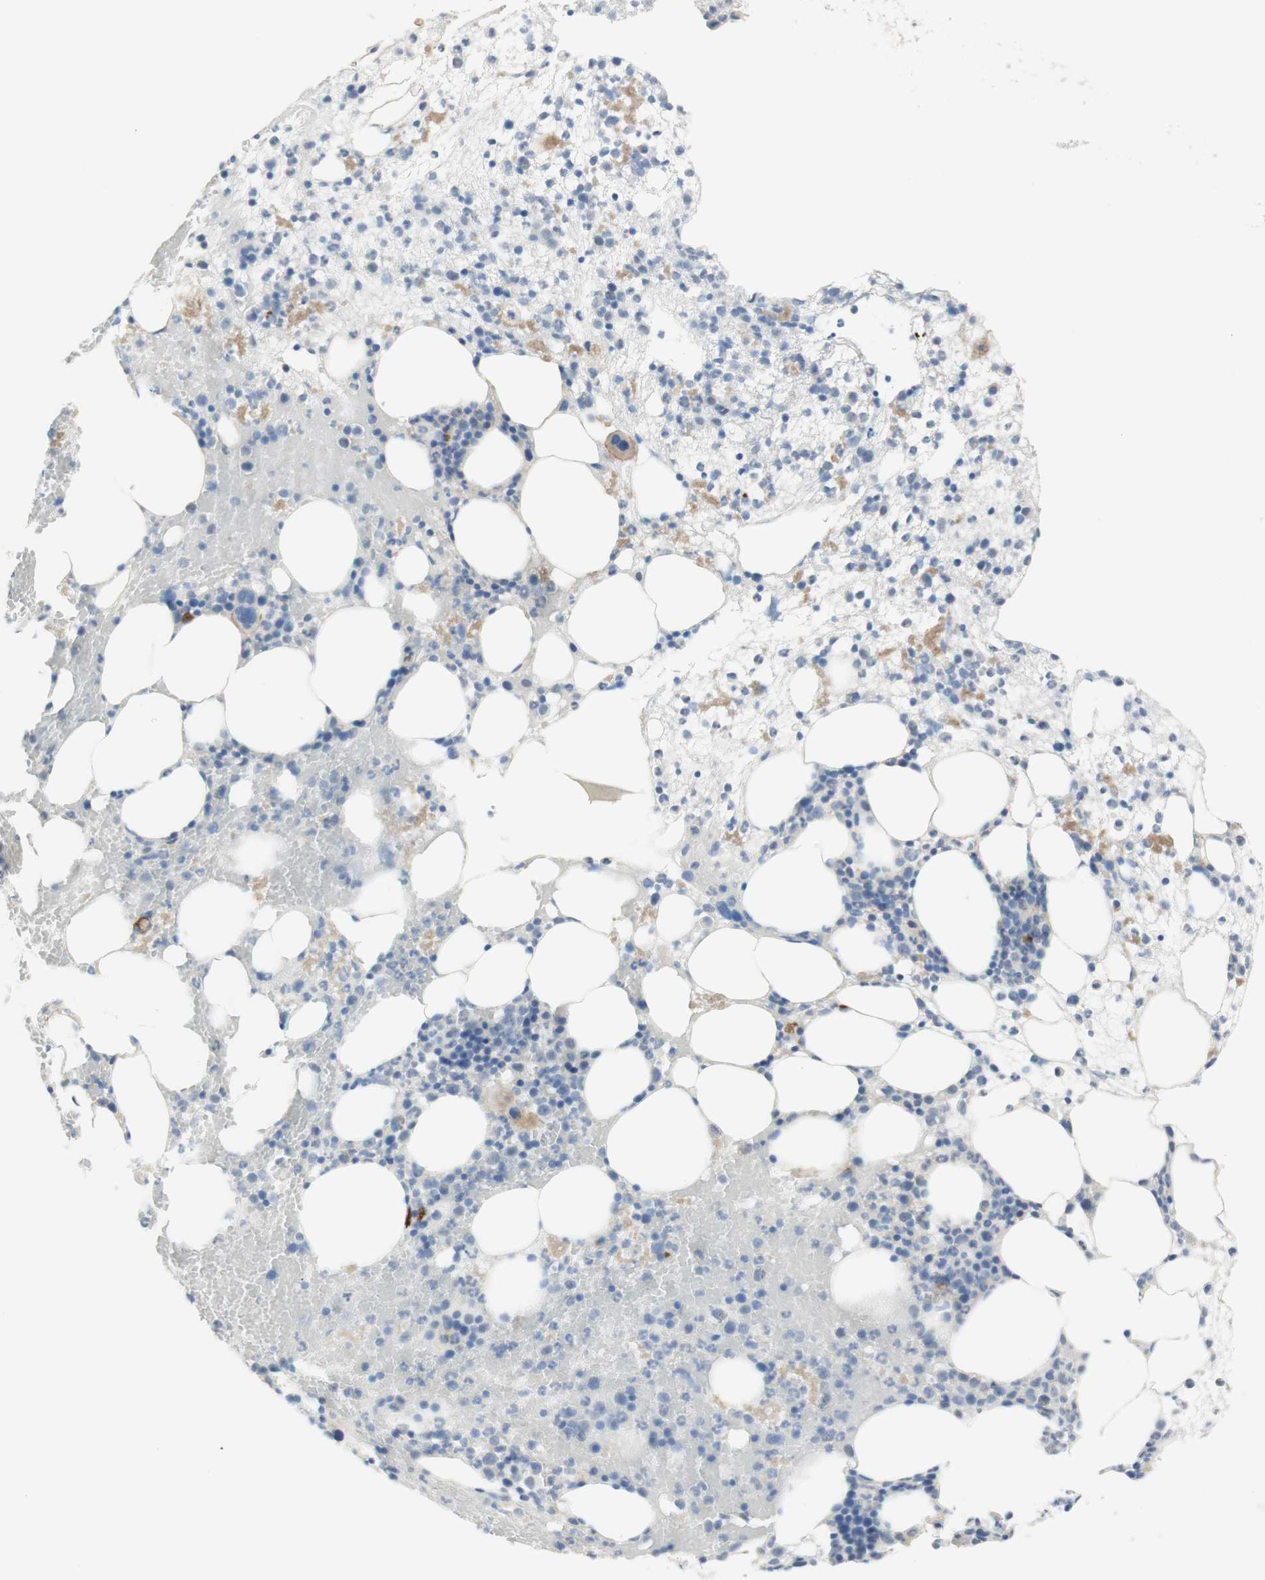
{"staining": {"intensity": "weak", "quantity": "<25%", "location": "cytoplasmic/membranous"}, "tissue": "bone marrow", "cell_type": "Hematopoietic cells", "image_type": "normal", "snomed": [{"axis": "morphology", "description": "Normal tissue, NOS"}, {"axis": "morphology", "description": "Inflammation, NOS"}, {"axis": "topography", "description": "Bone marrow"}], "caption": "DAB immunohistochemical staining of normal bone marrow exhibits no significant expression in hematopoietic cells. (Immunohistochemistry, brightfield microscopy, high magnification).", "gene": "MANEA", "patient": {"sex": "female", "age": 79}}